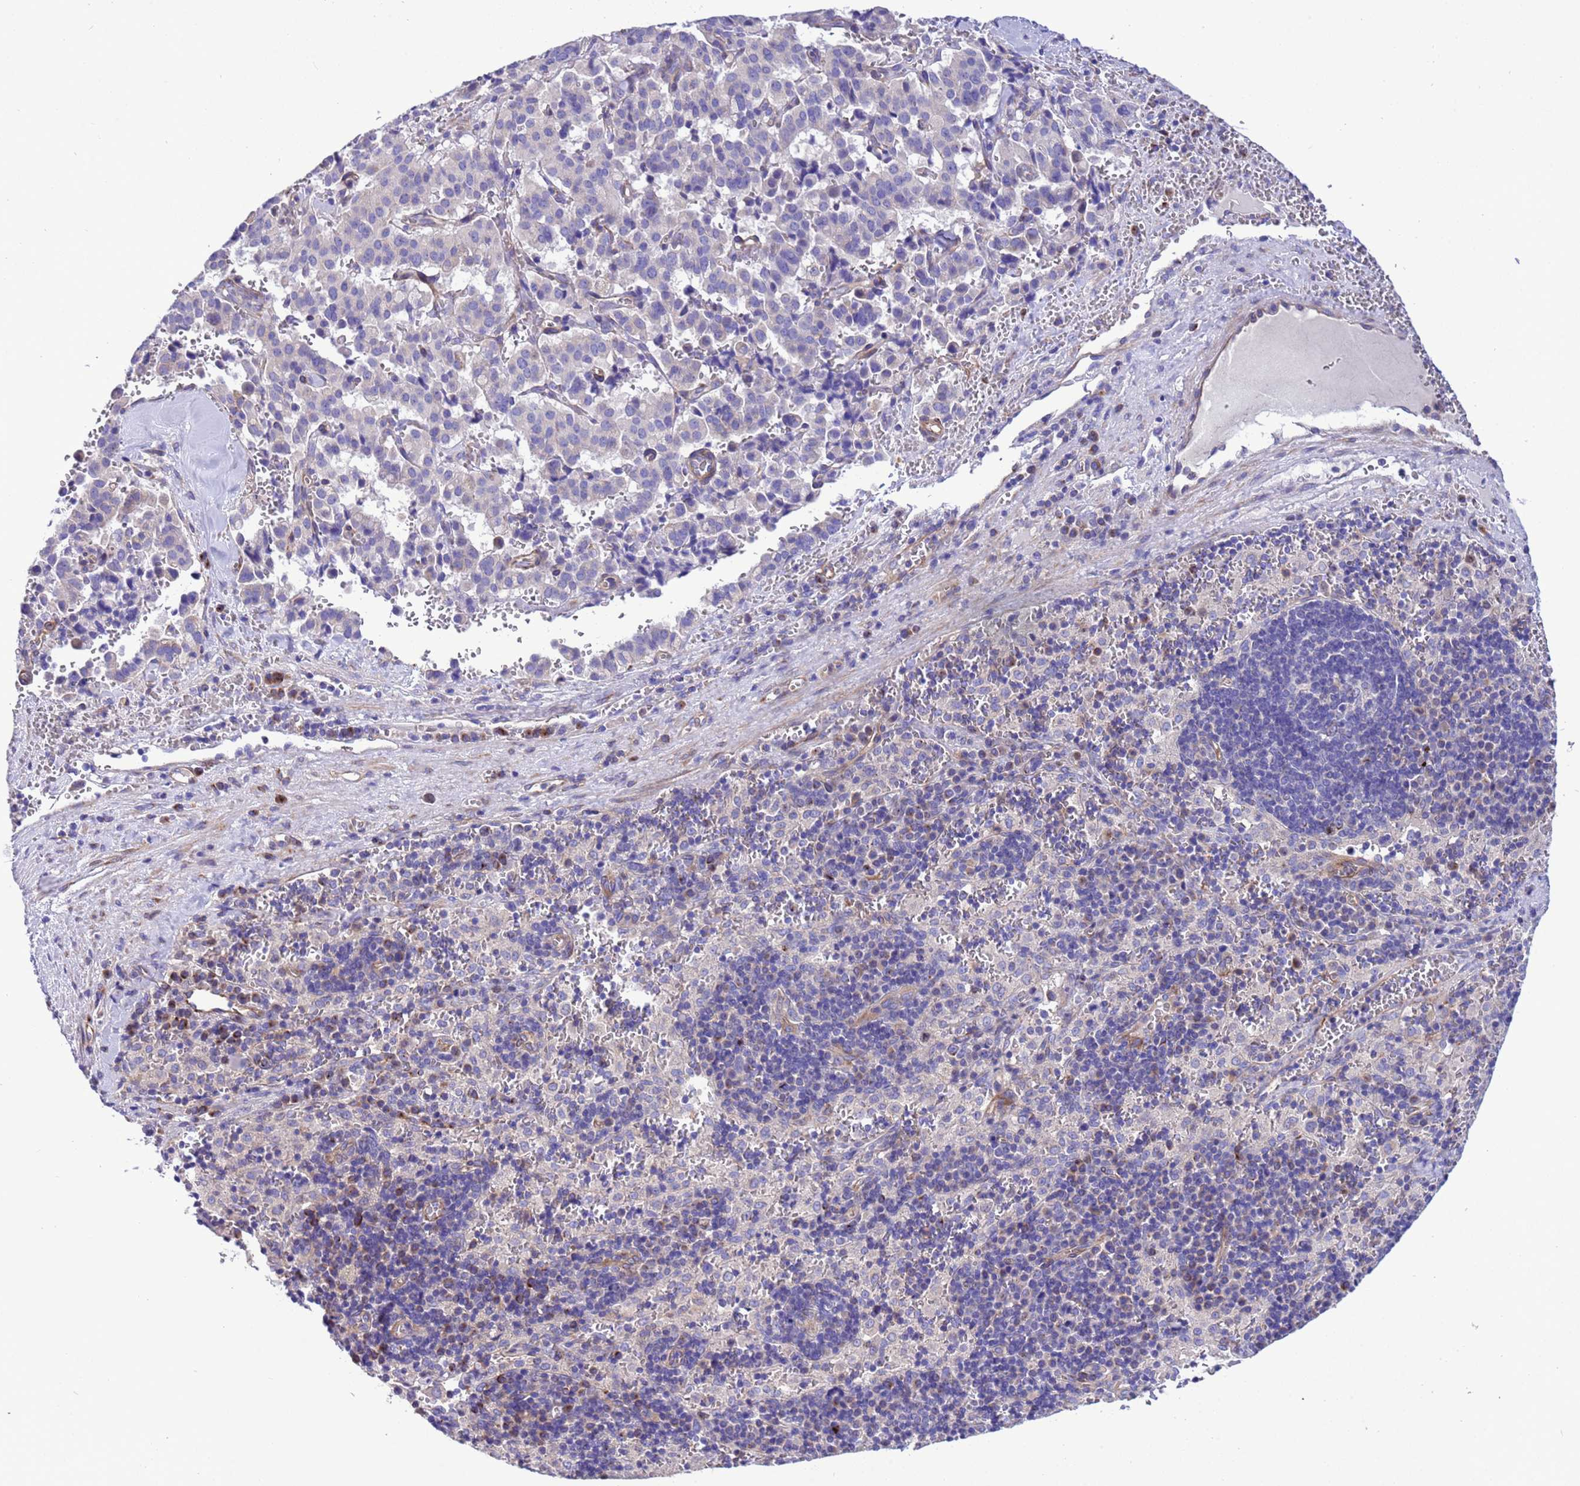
{"staining": {"intensity": "negative", "quantity": "none", "location": "none"}, "tissue": "pancreatic cancer", "cell_type": "Tumor cells", "image_type": "cancer", "snomed": [{"axis": "morphology", "description": "Adenocarcinoma, NOS"}, {"axis": "topography", "description": "Pancreas"}], "caption": "Pancreatic cancer (adenocarcinoma) stained for a protein using IHC reveals no expression tumor cells.", "gene": "KICS2", "patient": {"sex": "male", "age": 65}}